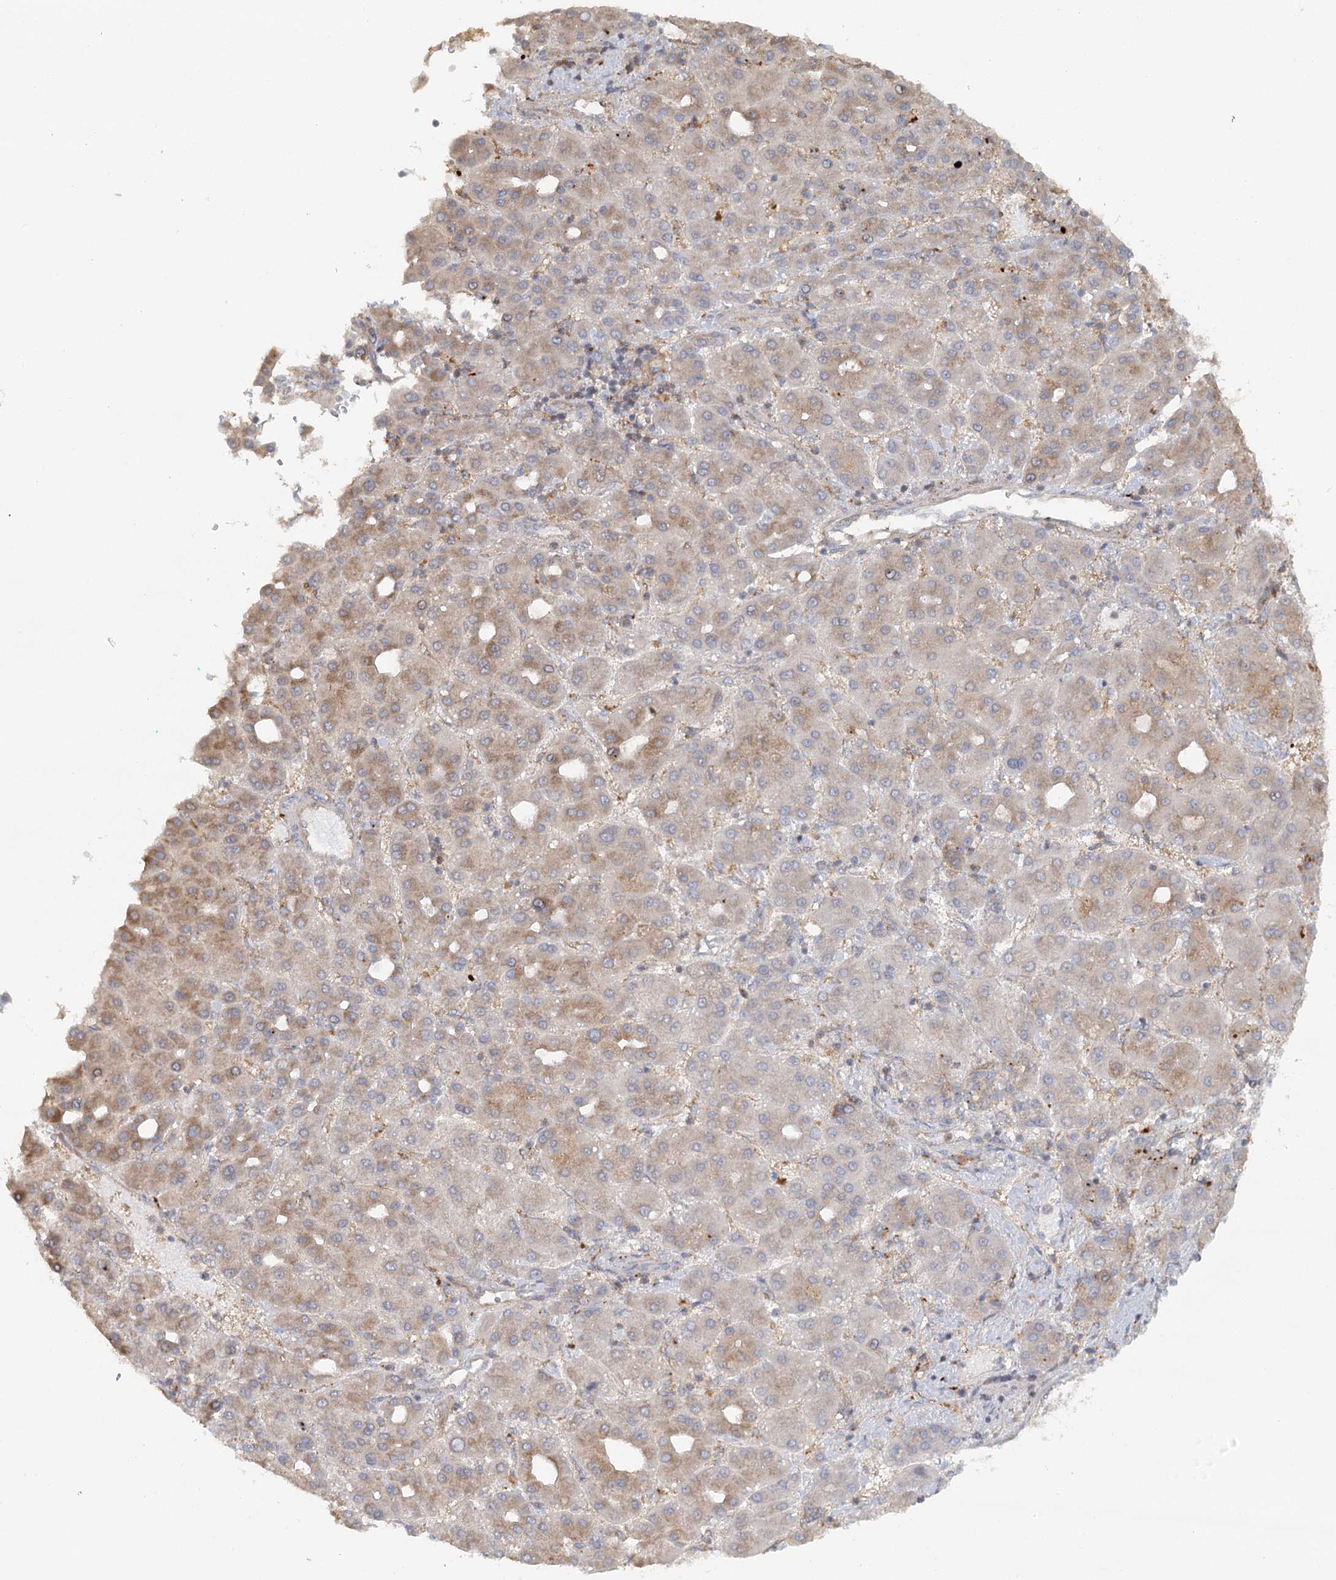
{"staining": {"intensity": "moderate", "quantity": ">75%", "location": "cytoplasmic/membranous"}, "tissue": "liver cancer", "cell_type": "Tumor cells", "image_type": "cancer", "snomed": [{"axis": "morphology", "description": "Carcinoma, Hepatocellular, NOS"}, {"axis": "topography", "description": "Liver"}], "caption": "A high-resolution photomicrograph shows immunohistochemistry staining of liver cancer (hepatocellular carcinoma), which displays moderate cytoplasmic/membranous positivity in about >75% of tumor cells.", "gene": "GBE1", "patient": {"sex": "male", "age": 65}}